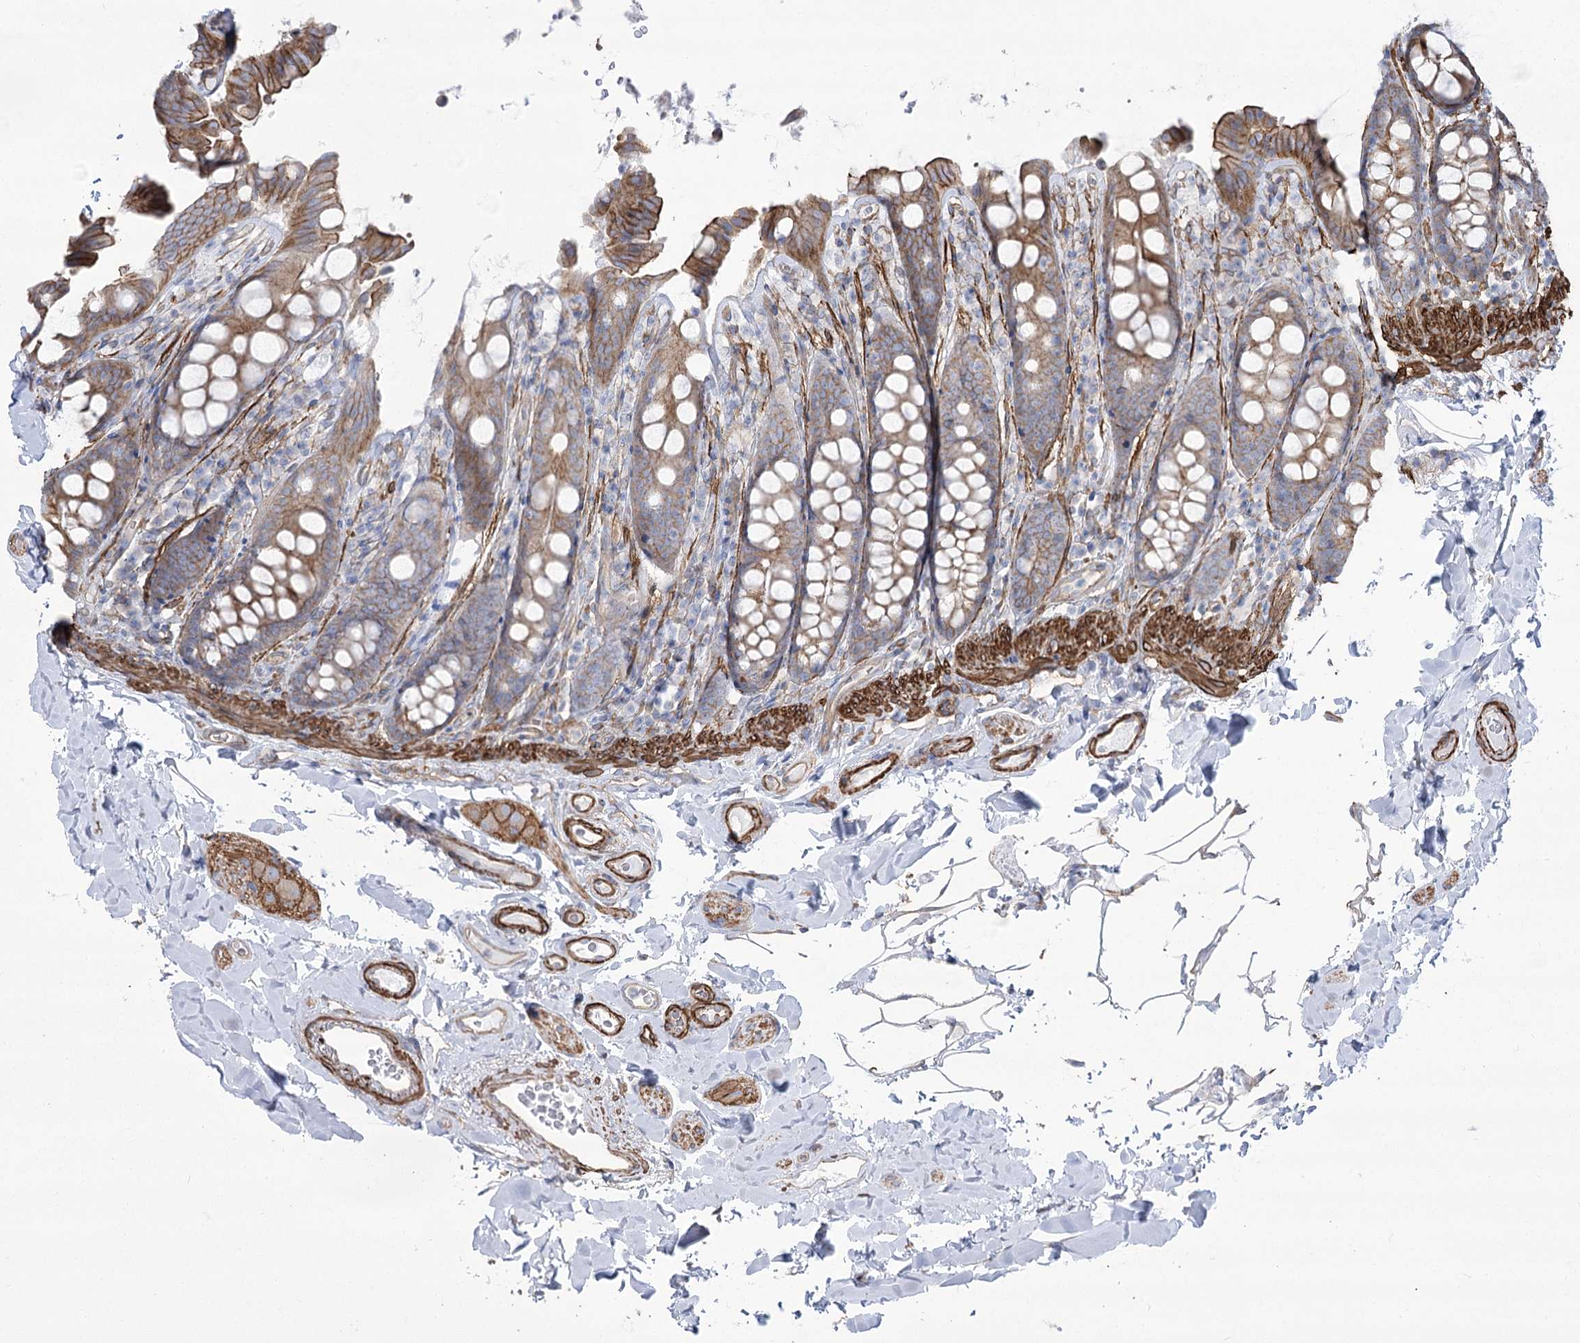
{"staining": {"intensity": "weak", "quantity": ">75%", "location": "cytoplasmic/membranous"}, "tissue": "colon", "cell_type": "Endothelial cells", "image_type": "normal", "snomed": [{"axis": "morphology", "description": "Normal tissue, NOS"}, {"axis": "topography", "description": "Colon"}, {"axis": "topography", "description": "Peripheral nerve tissue"}], "caption": "Human colon stained for a protein (brown) displays weak cytoplasmic/membranous positive expression in approximately >75% of endothelial cells.", "gene": "PLEKHA5", "patient": {"sex": "female", "age": 61}}